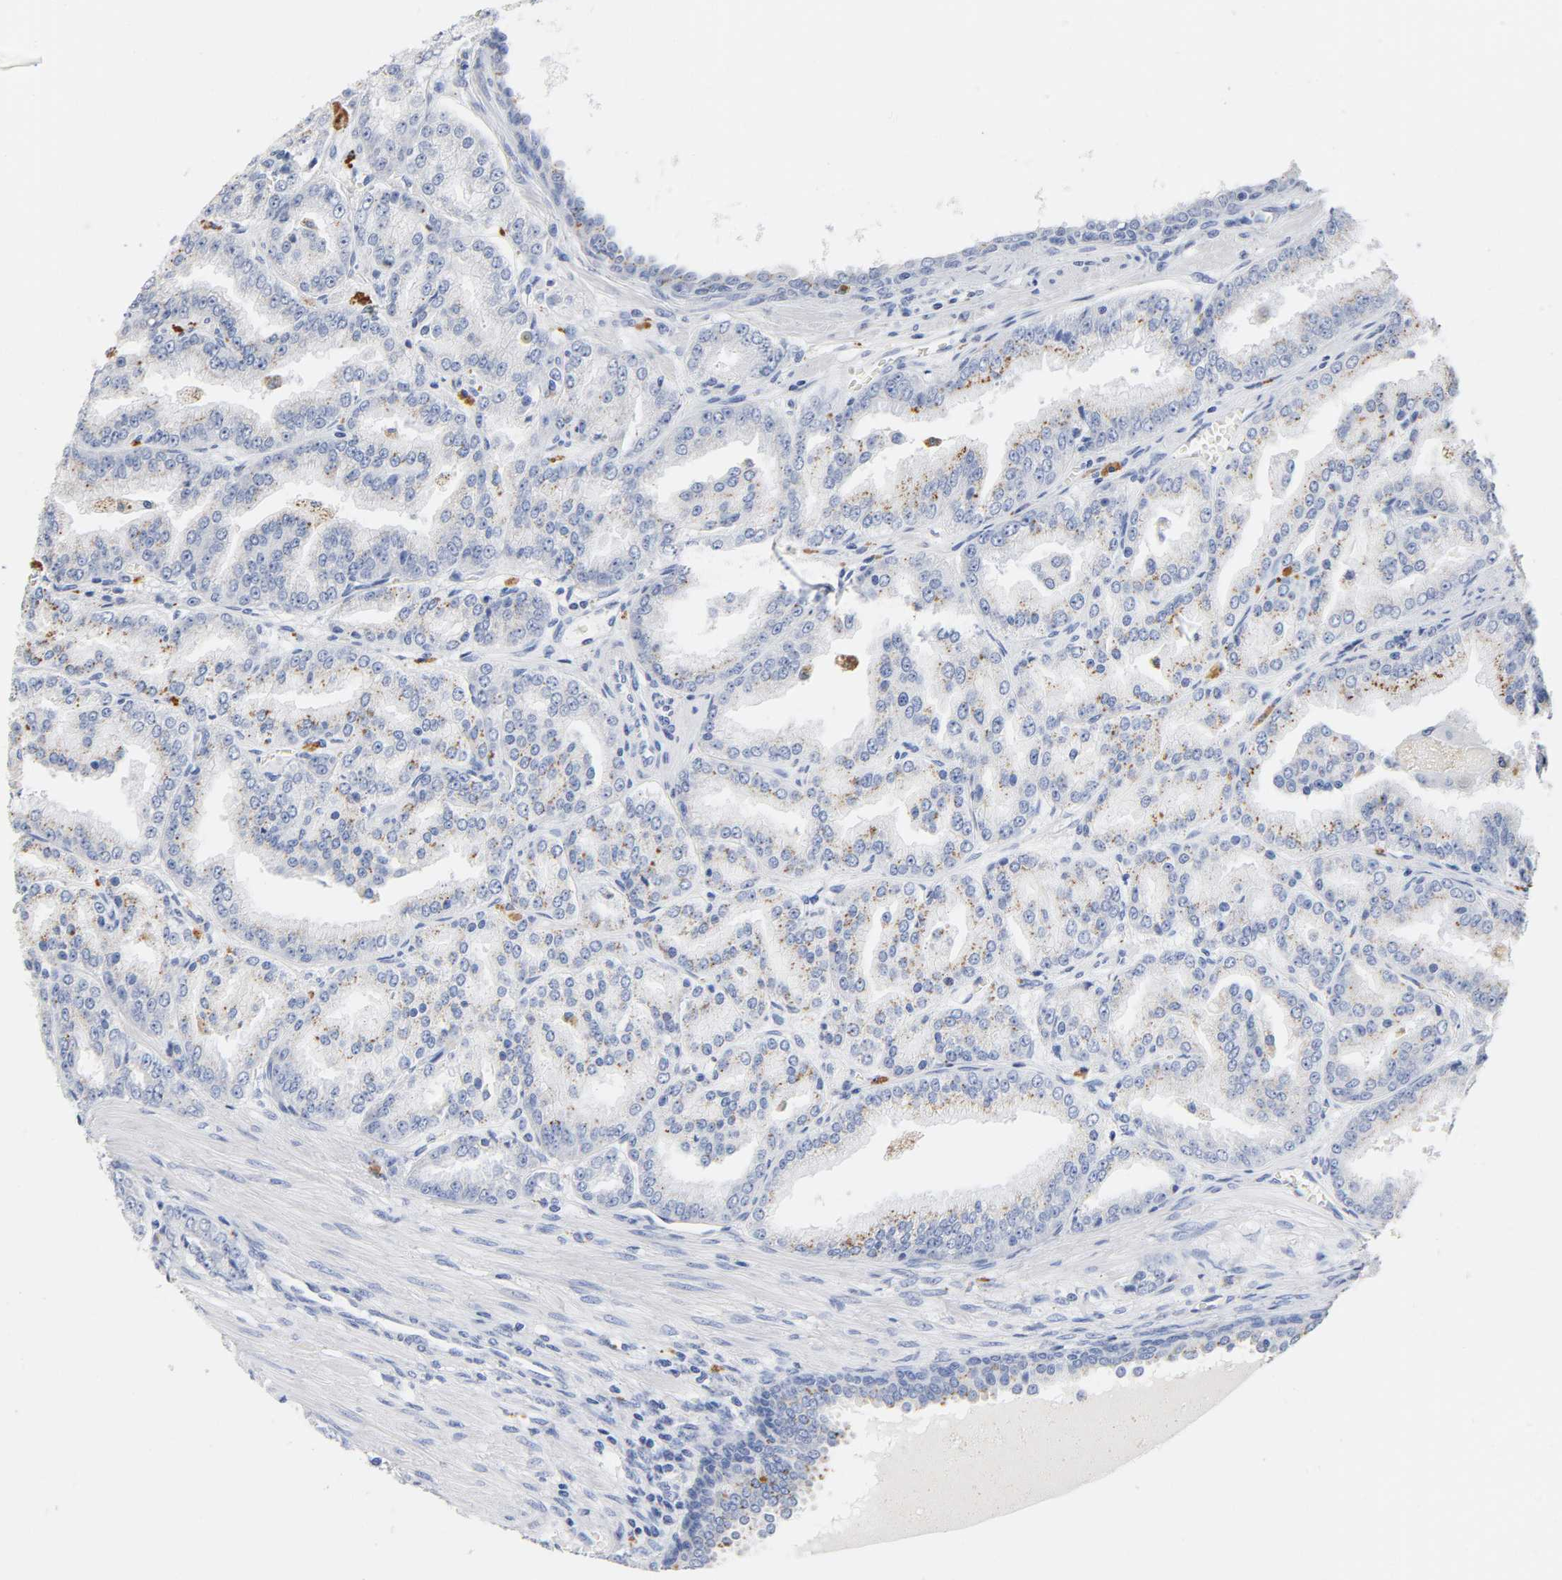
{"staining": {"intensity": "moderate", "quantity": "25%-75%", "location": "cytoplasmic/membranous"}, "tissue": "prostate cancer", "cell_type": "Tumor cells", "image_type": "cancer", "snomed": [{"axis": "morphology", "description": "Adenocarcinoma, High grade"}, {"axis": "topography", "description": "Prostate"}], "caption": "Tumor cells demonstrate medium levels of moderate cytoplasmic/membranous expression in about 25%-75% of cells in human prostate cancer.", "gene": "PLP1", "patient": {"sex": "male", "age": 61}}